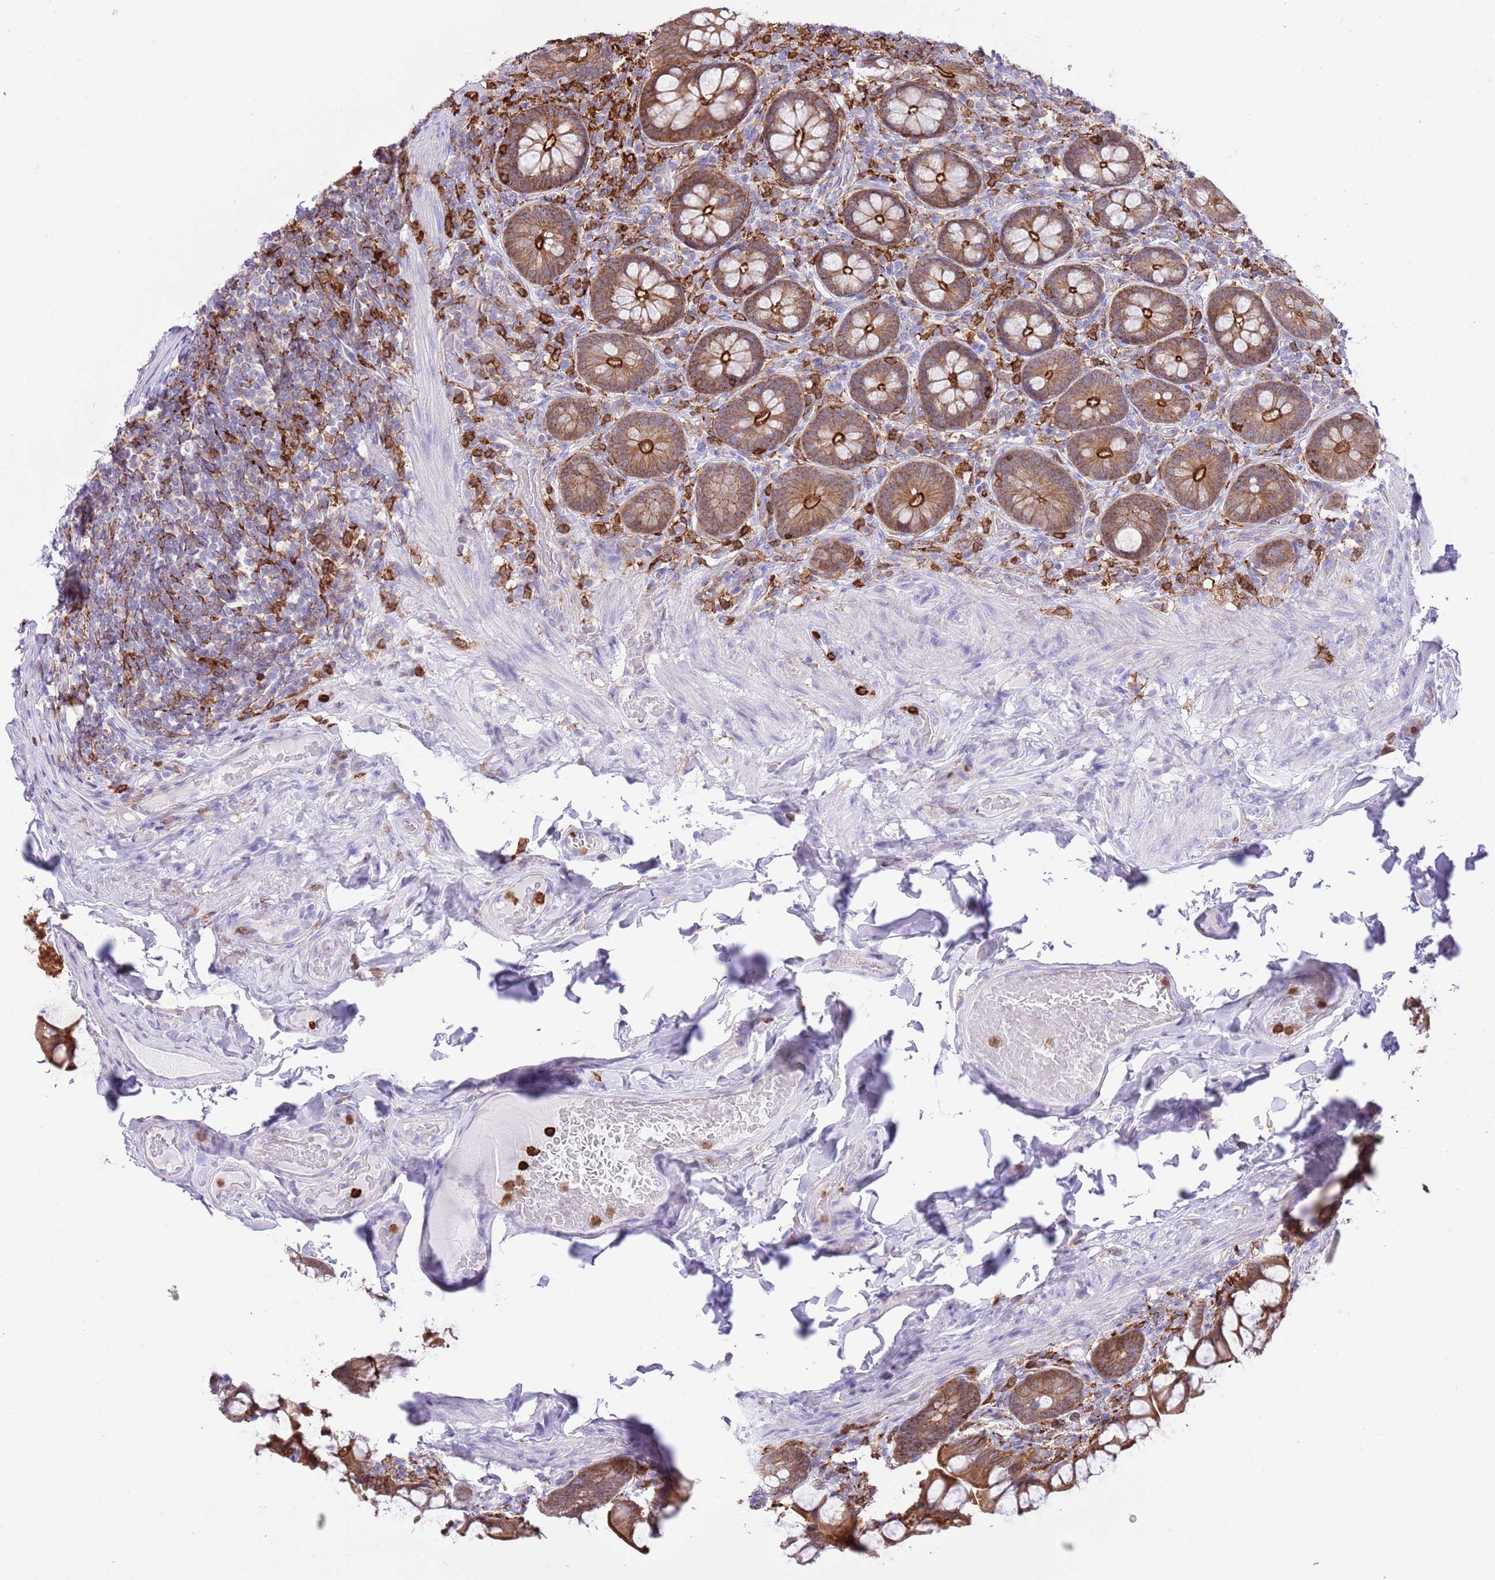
{"staining": {"intensity": "strong", "quantity": ">75%", "location": "cytoplasmic/membranous"}, "tissue": "small intestine", "cell_type": "Glandular cells", "image_type": "normal", "snomed": [{"axis": "morphology", "description": "Normal tissue, NOS"}, {"axis": "topography", "description": "Small intestine"}], "caption": "Normal small intestine was stained to show a protein in brown. There is high levels of strong cytoplasmic/membranous expression in approximately >75% of glandular cells.", "gene": "EFHD2", "patient": {"sex": "male", "age": 70}}